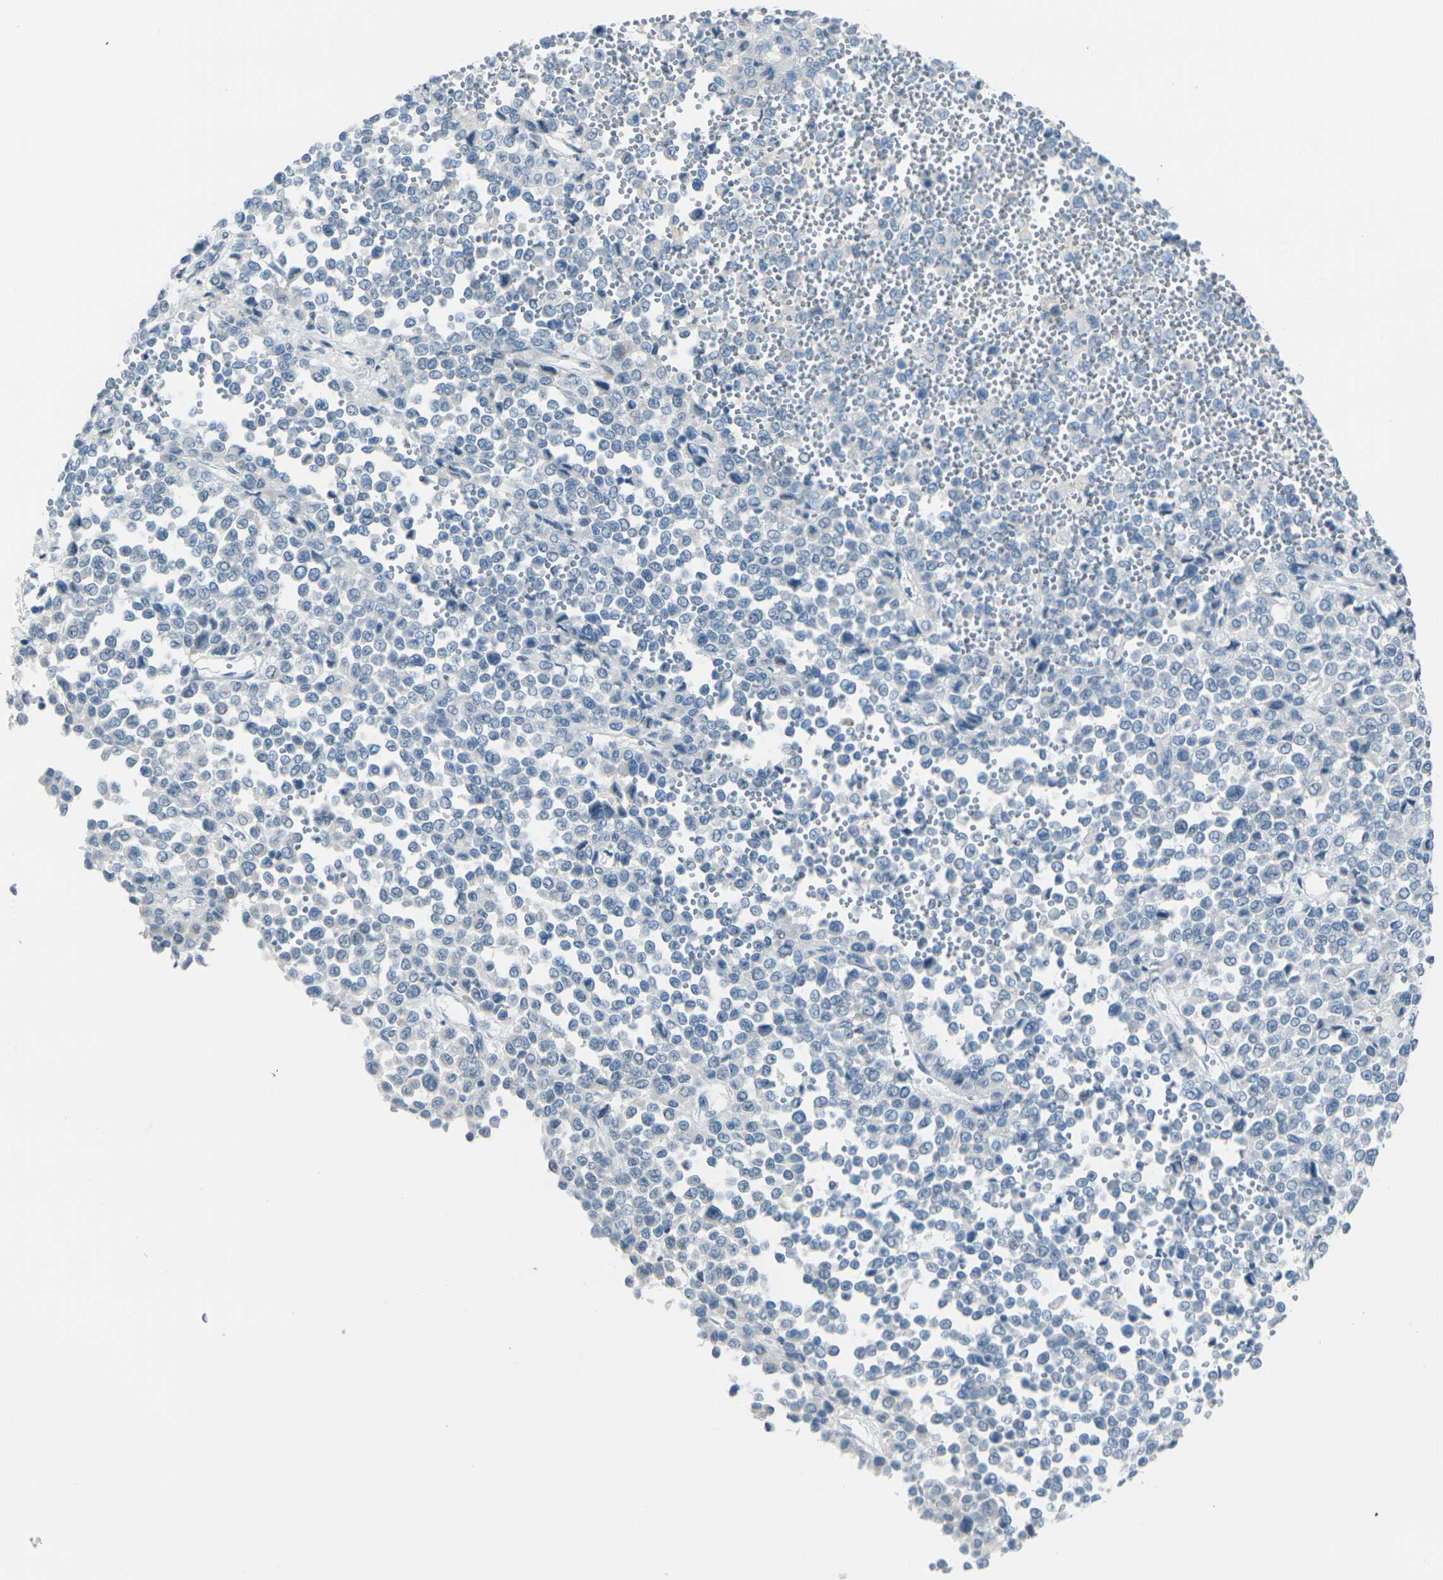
{"staining": {"intensity": "negative", "quantity": "none", "location": "none"}, "tissue": "melanoma", "cell_type": "Tumor cells", "image_type": "cancer", "snomed": [{"axis": "morphology", "description": "Malignant melanoma, Metastatic site"}, {"axis": "topography", "description": "Pancreas"}], "caption": "This is an IHC photomicrograph of human melanoma. There is no staining in tumor cells.", "gene": "ANKRD46", "patient": {"sex": "female", "age": 30}}